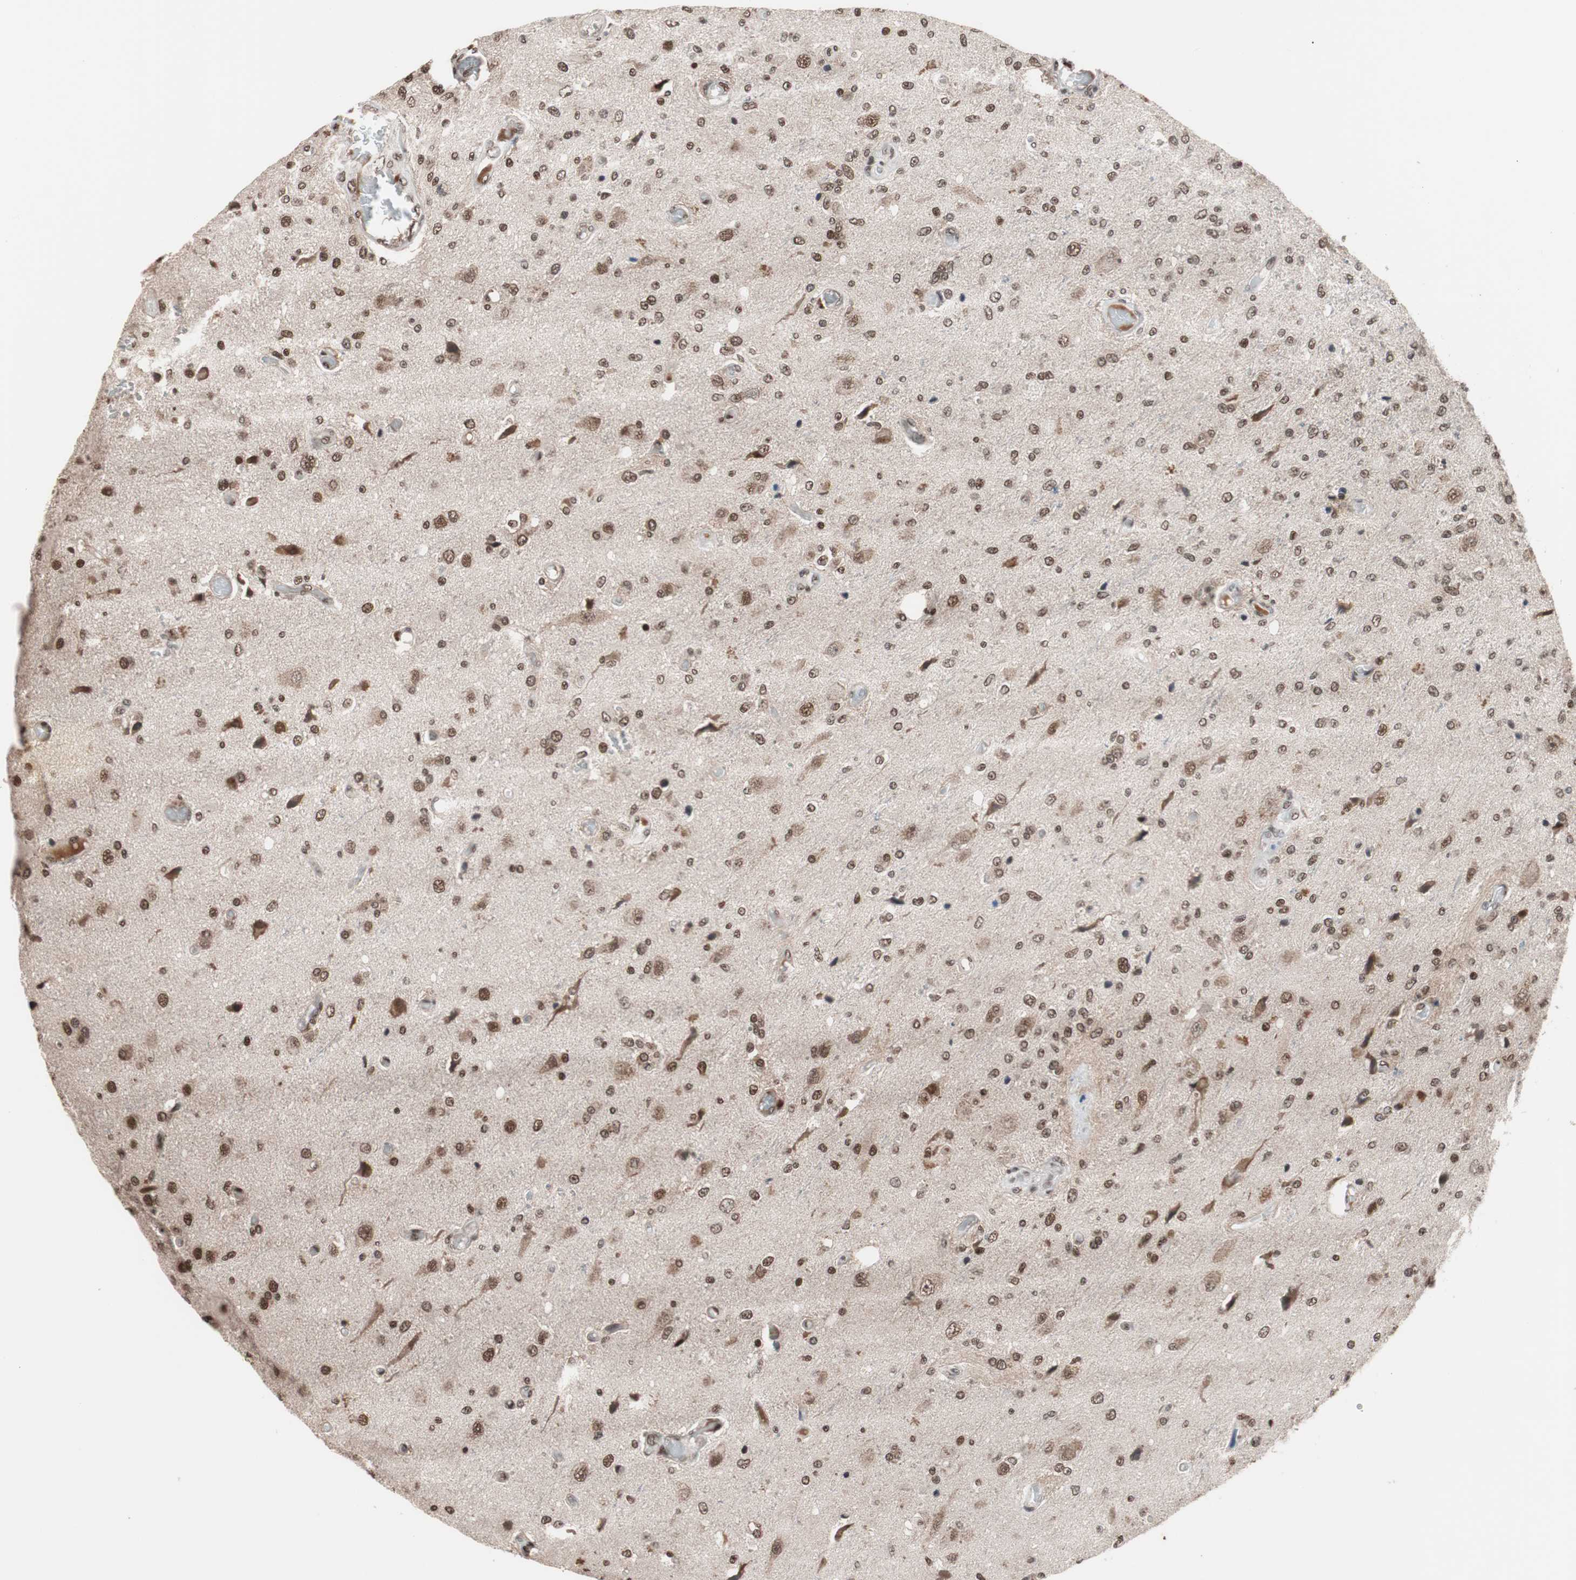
{"staining": {"intensity": "moderate", "quantity": ">75%", "location": "nuclear"}, "tissue": "glioma", "cell_type": "Tumor cells", "image_type": "cancer", "snomed": [{"axis": "morphology", "description": "Normal tissue, NOS"}, {"axis": "morphology", "description": "Glioma, malignant, High grade"}, {"axis": "topography", "description": "Cerebral cortex"}], "caption": "Human malignant glioma (high-grade) stained with a brown dye exhibits moderate nuclear positive positivity in about >75% of tumor cells.", "gene": "CHAMP1", "patient": {"sex": "male", "age": 77}}